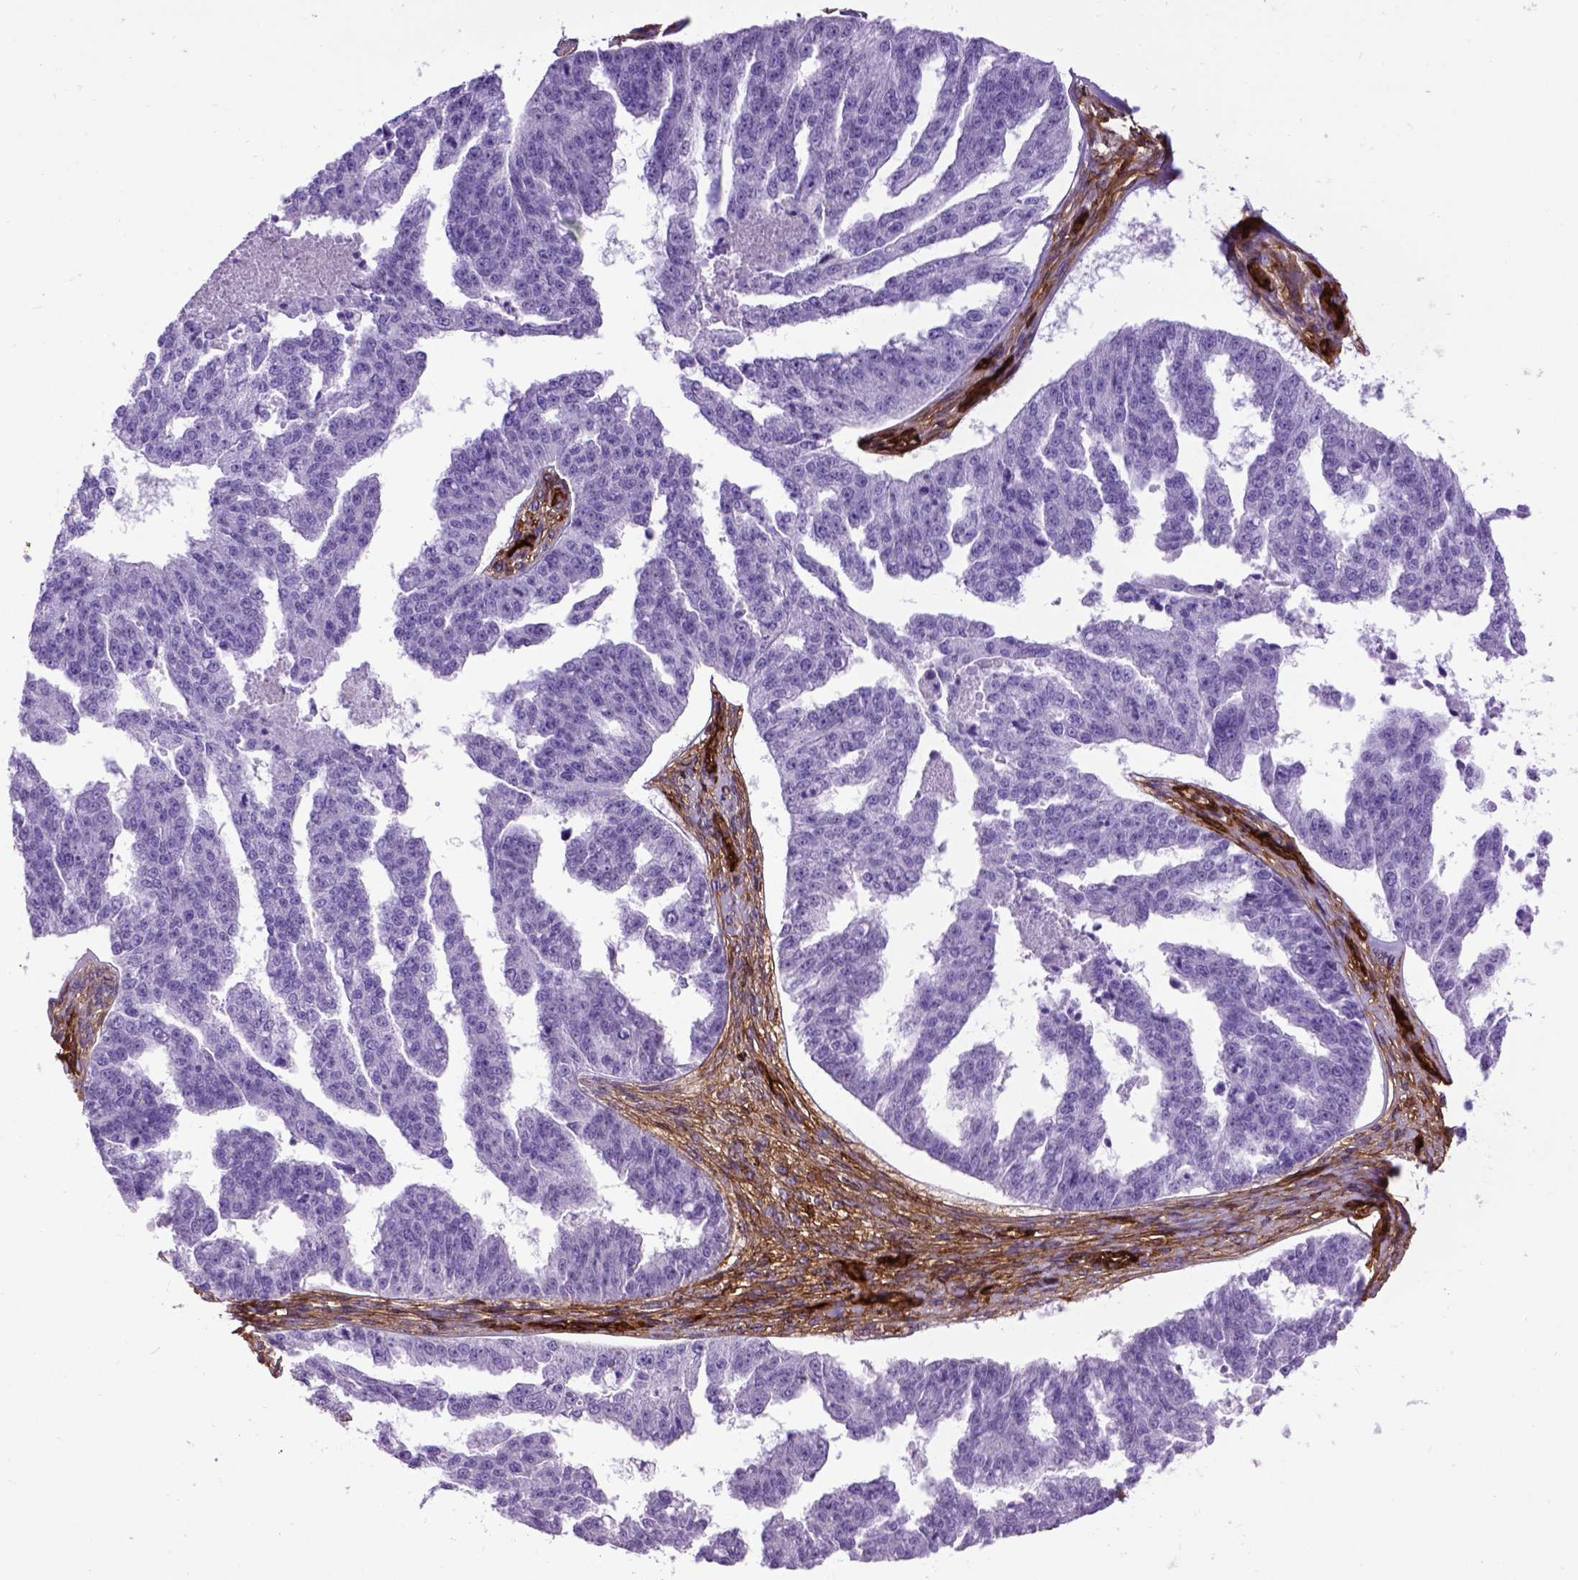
{"staining": {"intensity": "negative", "quantity": "none", "location": "none"}, "tissue": "ovarian cancer", "cell_type": "Tumor cells", "image_type": "cancer", "snomed": [{"axis": "morphology", "description": "Cystadenocarcinoma, serous, NOS"}, {"axis": "topography", "description": "Ovary"}], "caption": "Immunohistochemistry micrograph of neoplastic tissue: human ovarian cancer (serous cystadenocarcinoma) stained with DAB shows no significant protein staining in tumor cells. (DAB immunohistochemistry (IHC) with hematoxylin counter stain).", "gene": "ENG", "patient": {"sex": "female", "age": 58}}